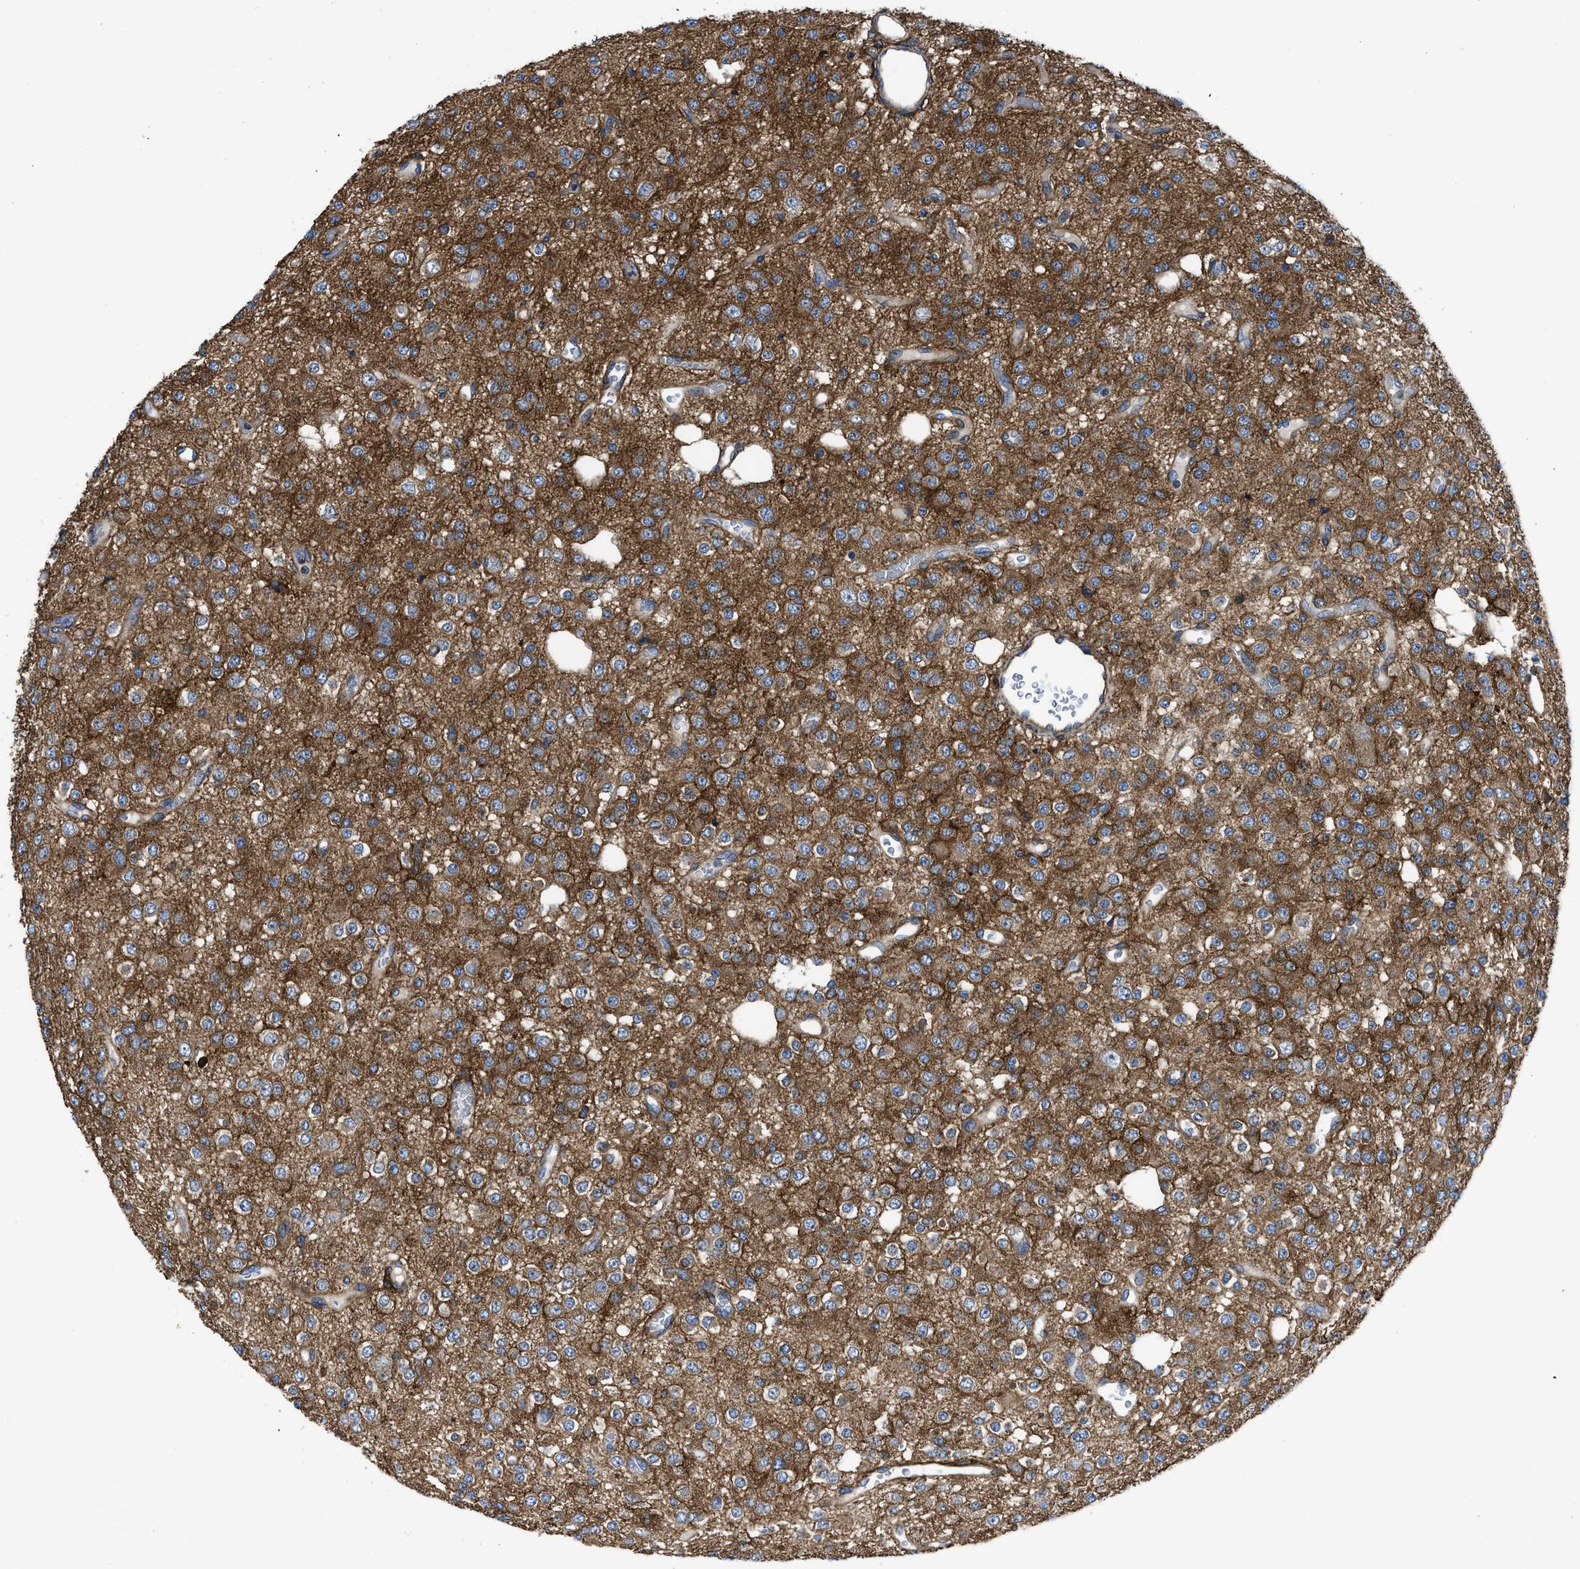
{"staining": {"intensity": "moderate", "quantity": "25%-75%", "location": "cytoplasmic/membranous"}, "tissue": "glioma", "cell_type": "Tumor cells", "image_type": "cancer", "snomed": [{"axis": "morphology", "description": "Glioma, malignant, Low grade"}, {"axis": "topography", "description": "Brain"}], "caption": "Protein staining of malignant glioma (low-grade) tissue displays moderate cytoplasmic/membranous expression in about 25%-75% of tumor cells.", "gene": "NT5E", "patient": {"sex": "male", "age": 38}}